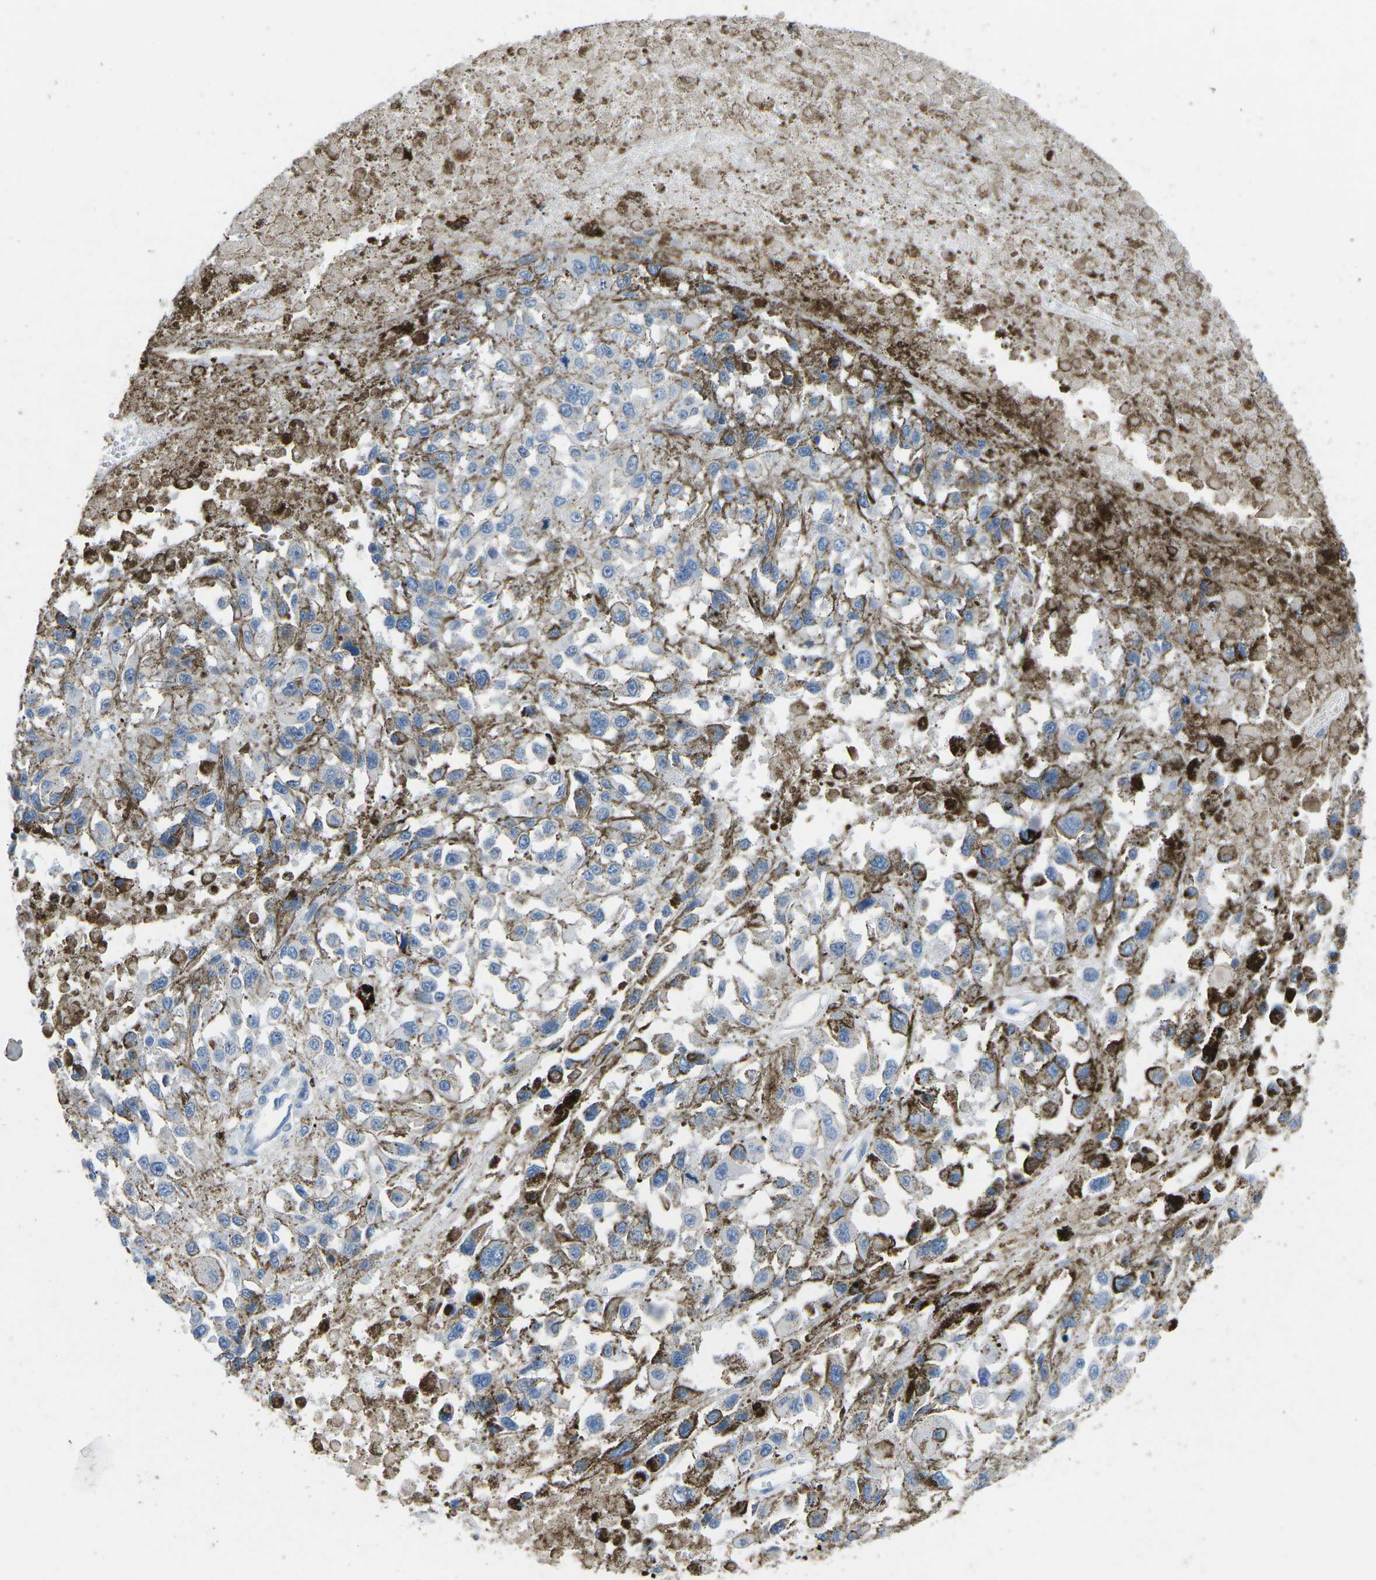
{"staining": {"intensity": "negative", "quantity": "none", "location": "none"}, "tissue": "melanoma", "cell_type": "Tumor cells", "image_type": "cancer", "snomed": [{"axis": "morphology", "description": "Malignant melanoma, Metastatic site"}, {"axis": "topography", "description": "Lymph node"}], "caption": "DAB (3,3'-diaminobenzidine) immunohistochemical staining of melanoma reveals no significant positivity in tumor cells.", "gene": "PDCD6IP", "patient": {"sex": "male", "age": 59}}